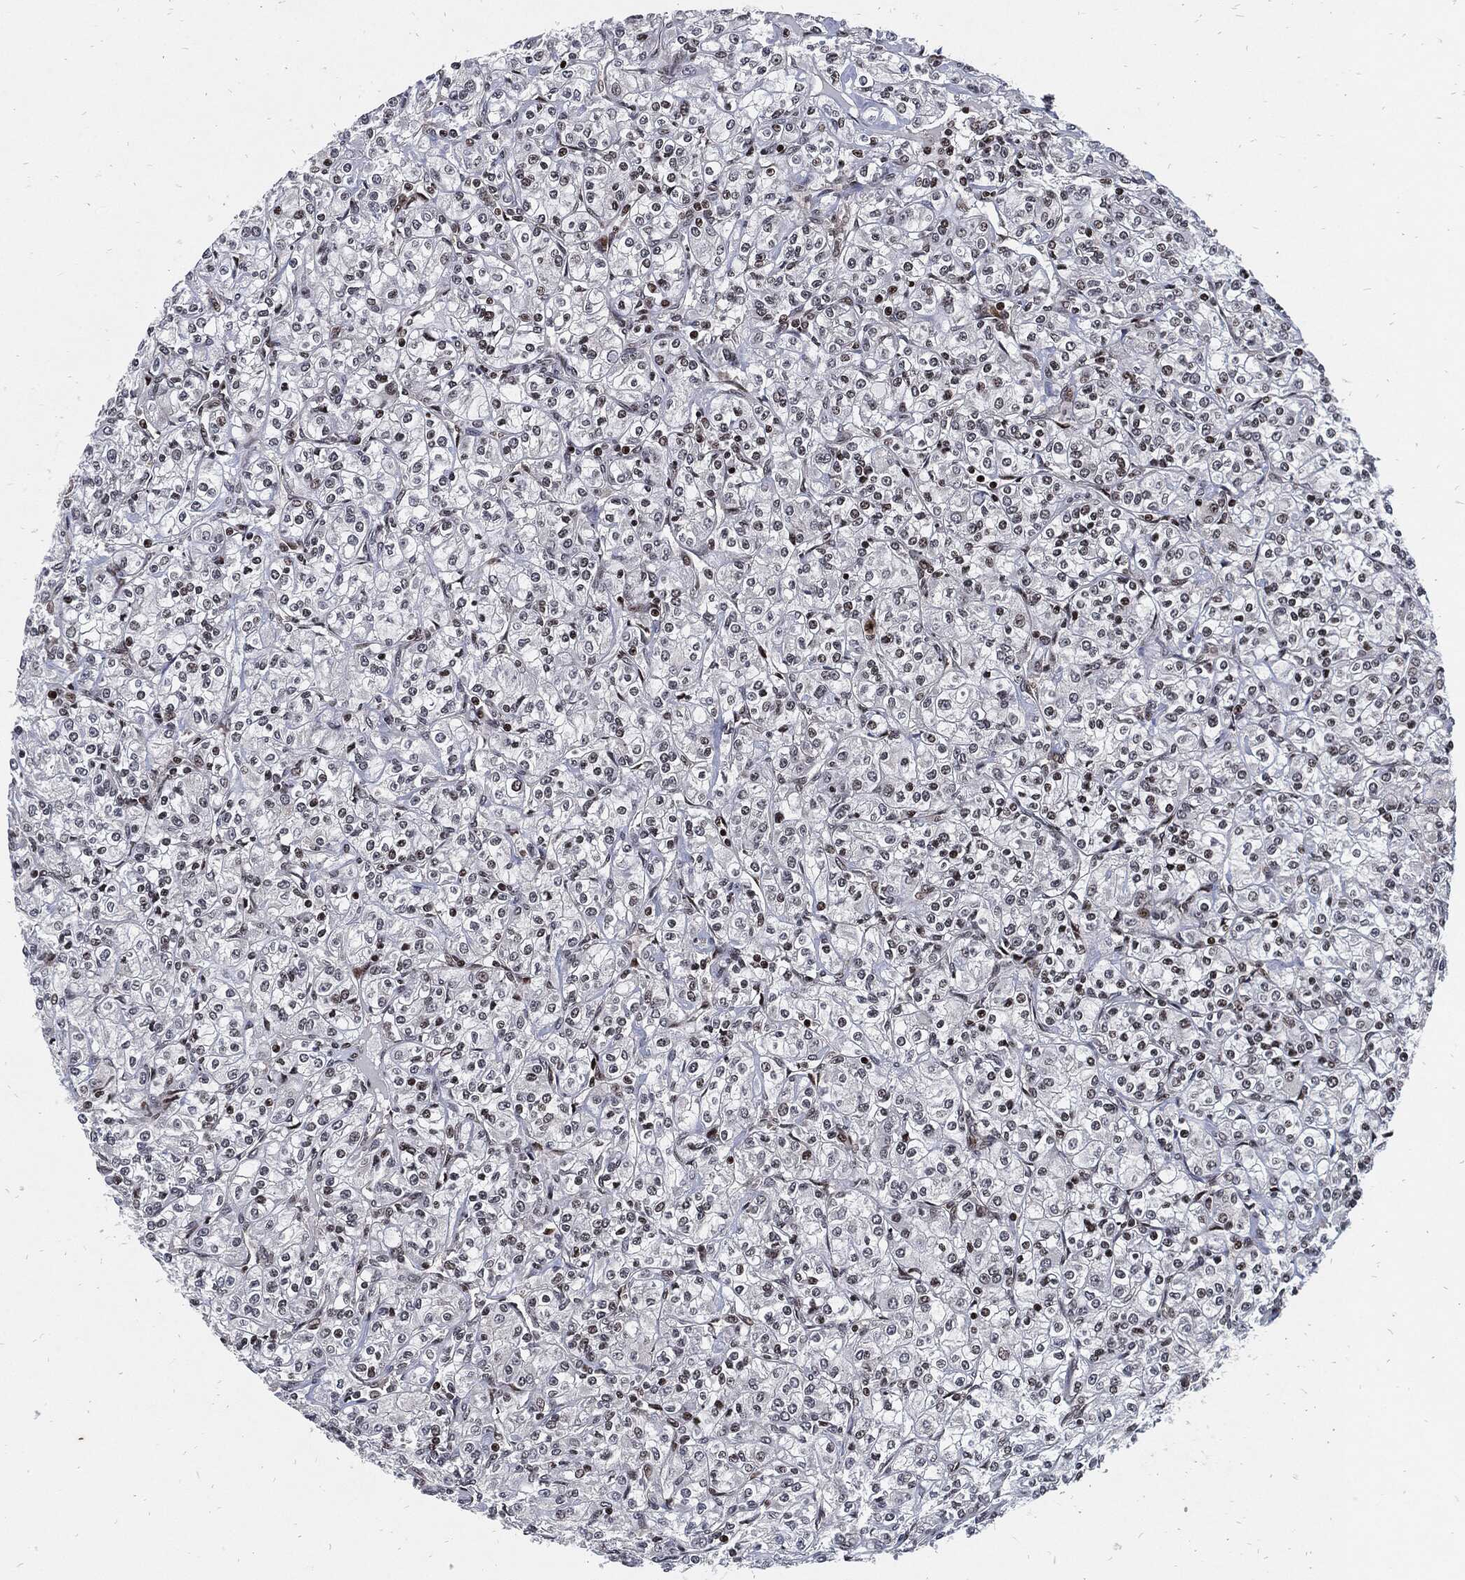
{"staining": {"intensity": "moderate", "quantity": "<25%", "location": "nuclear"}, "tissue": "renal cancer", "cell_type": "Tumor cells", "image_type": "cancer", "snomed": [{"axis": "morphology", "description": "Adenocarcinoma, NOS"}, {"axis": "topography", "description": "Kidney"}], "caption": "Tumor cells demonstrate moderate nuclear expression in approximately <25% of cells in adenocarcinoma (renal).", "gene": "ZNF775", "patient": {"sex": "male", "age": 77}}